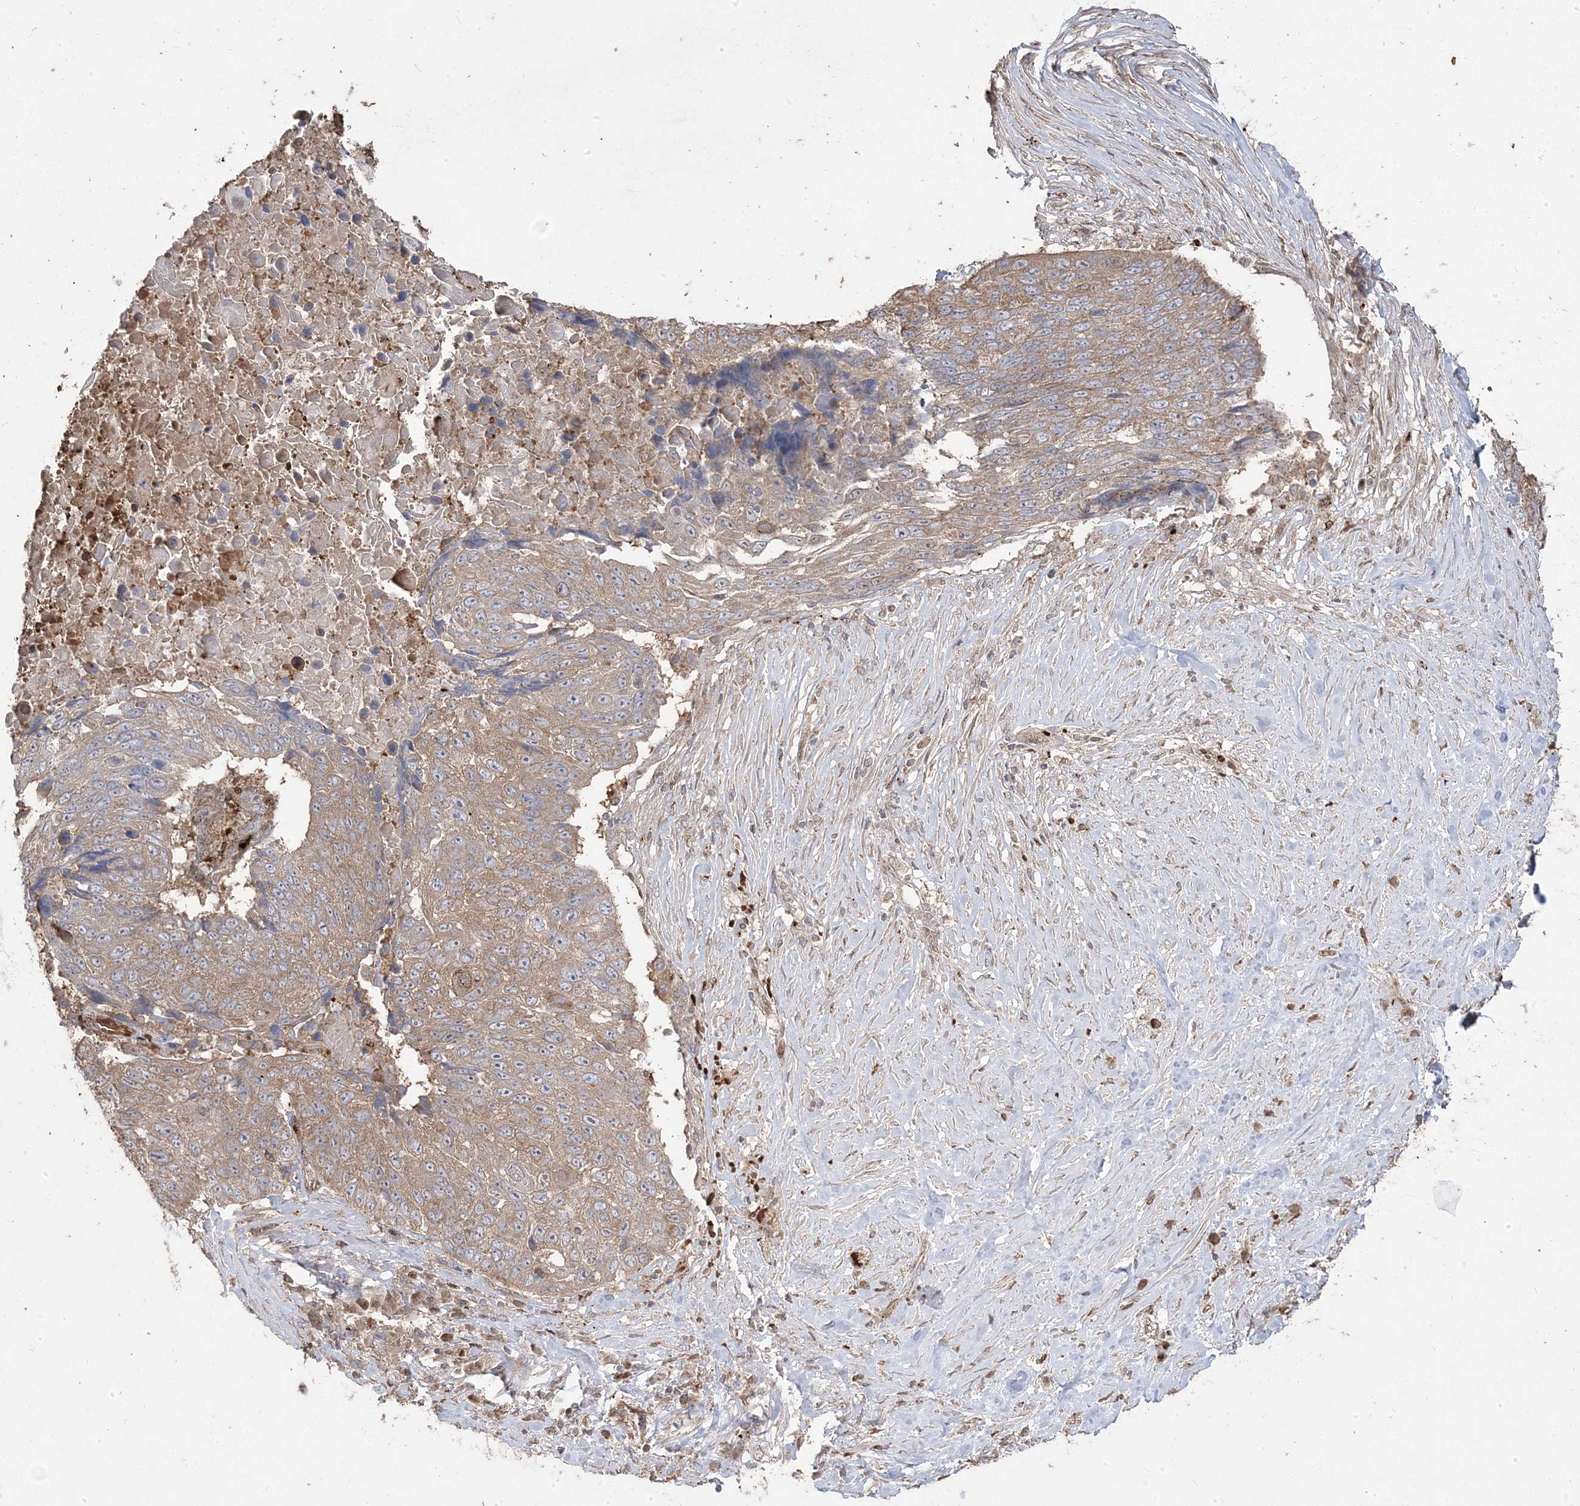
{"staining": {"intensity": "moderate", "quantity": ">75%", "location": "cytoplasmic/membranous"}, "tissue": "lung cancer", "cell_type": "Tumor cells", "image_type": "cancer", "snomed": [{"axis": "morphology", "description": "Squamous cell carcinoma, NOS"}, {"axis": "topography", "description": "Lung"}], "caption": "Immunohistochemistry micrograph of neoplastic tissue: lung cancer (squamous cell carcinoma) stained using immunohistochemistry displays medium levels of moderate protein expression localized specifically in the cytoplasmic/membranous of tumor cells, appearing as a cytoplasmic/membranous brown color.", "gene": "PPOX", "patient": {"sex": "male", "age": 66}}